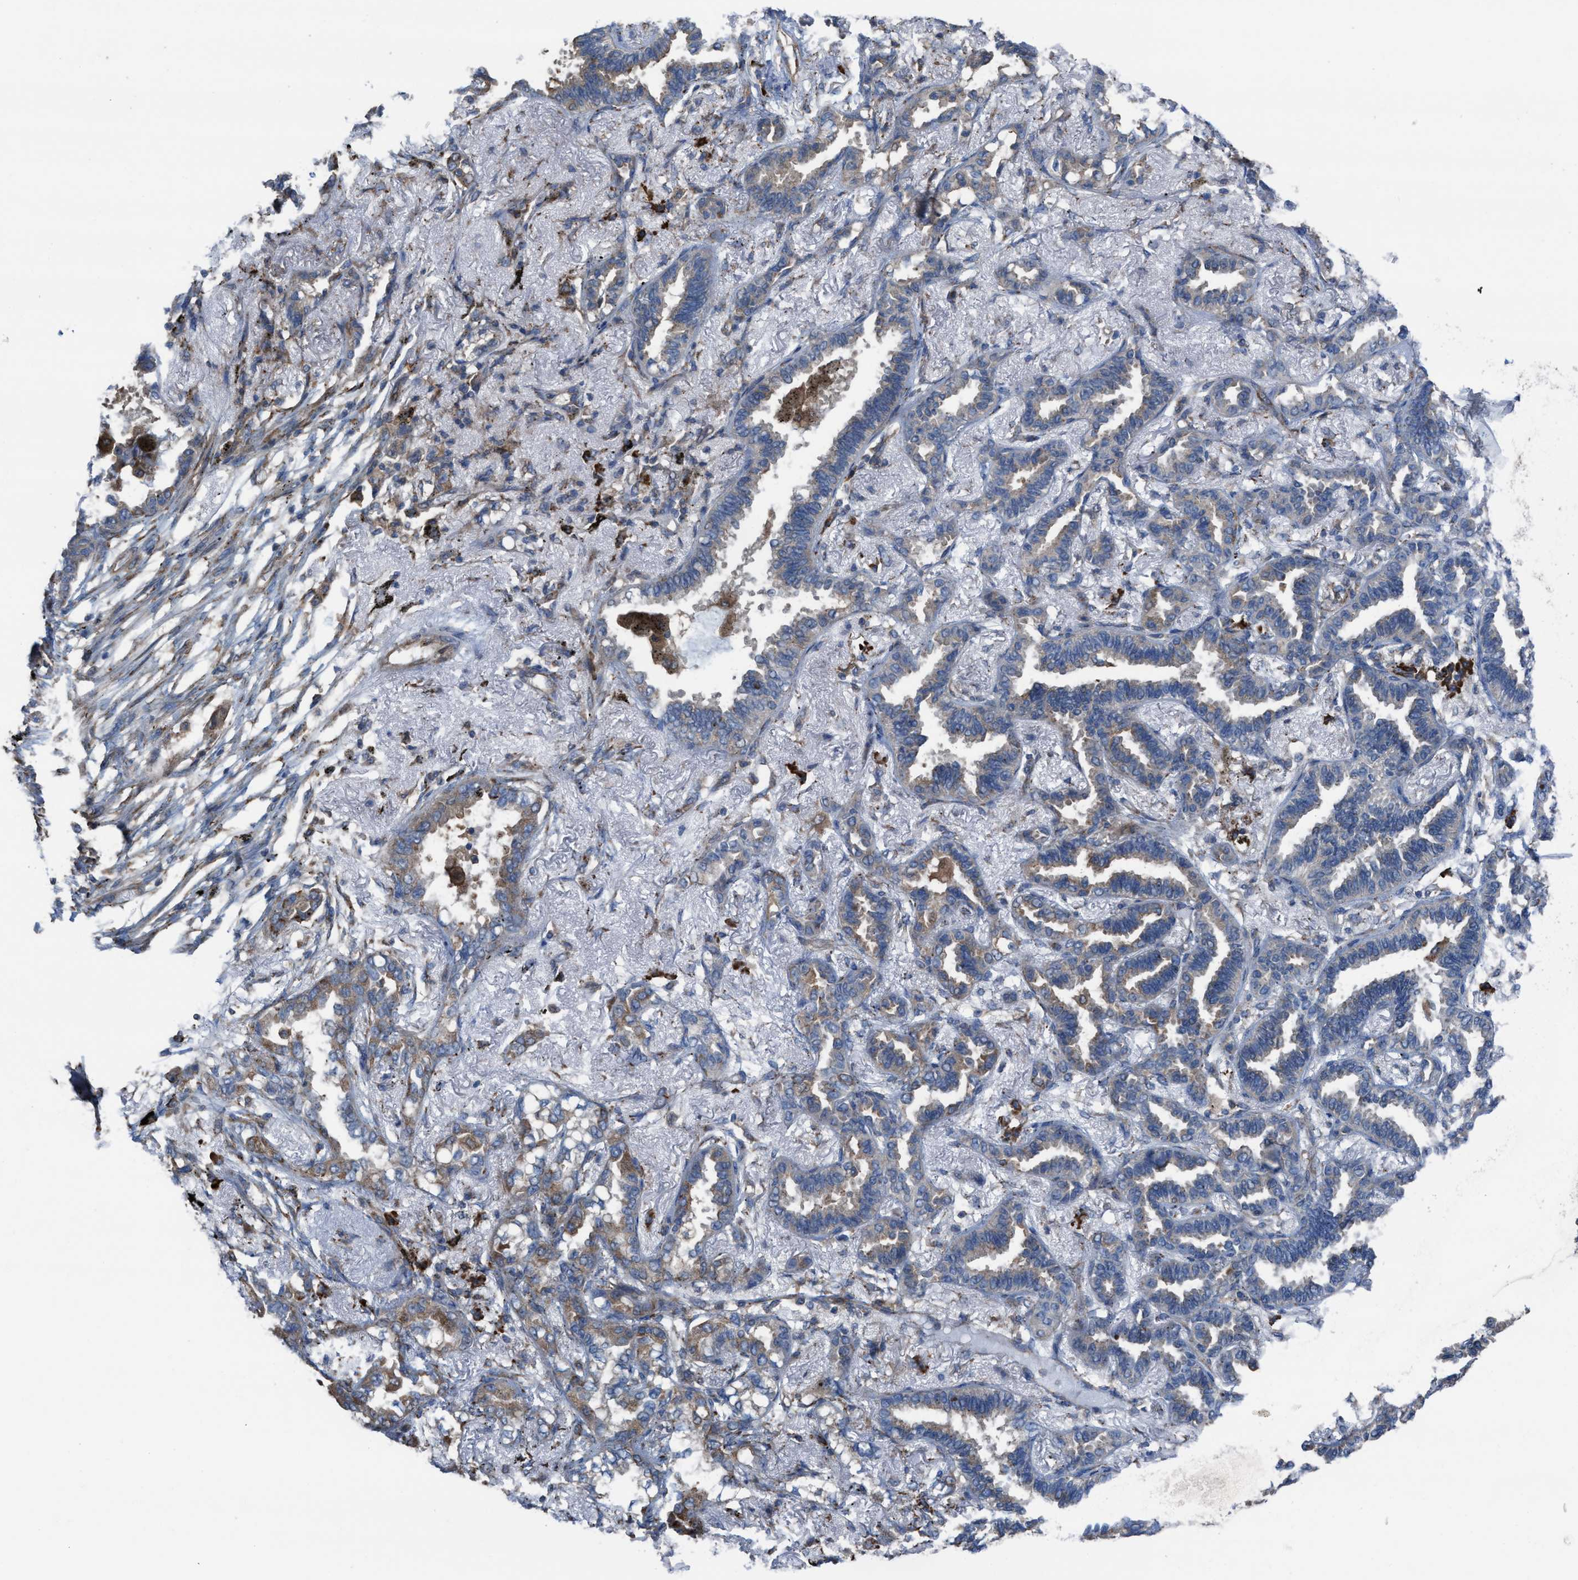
{"staining": {"intensity": "moderate", "quantity": "25%-75%", "location": "cytoplasmic/membranous"}, "tissue": "lung cancer", "cell_type": "Tumor cells", "image_type": "cancer", "snomed": [{"axis": "morphology", "description": "Adenocarcinoma, NOS"}, {"axis": "topography", "description": "Lung"}], "caption": "About 25%-75% of tumor cells in lung cancer (adenocarcinoma) exhibit moderate cytoplasmic/membranous protein expression as visualized by brown immunohistochemical staining.", "gene": "PLAA", "patient": {"sex": "male", "age": 59}}